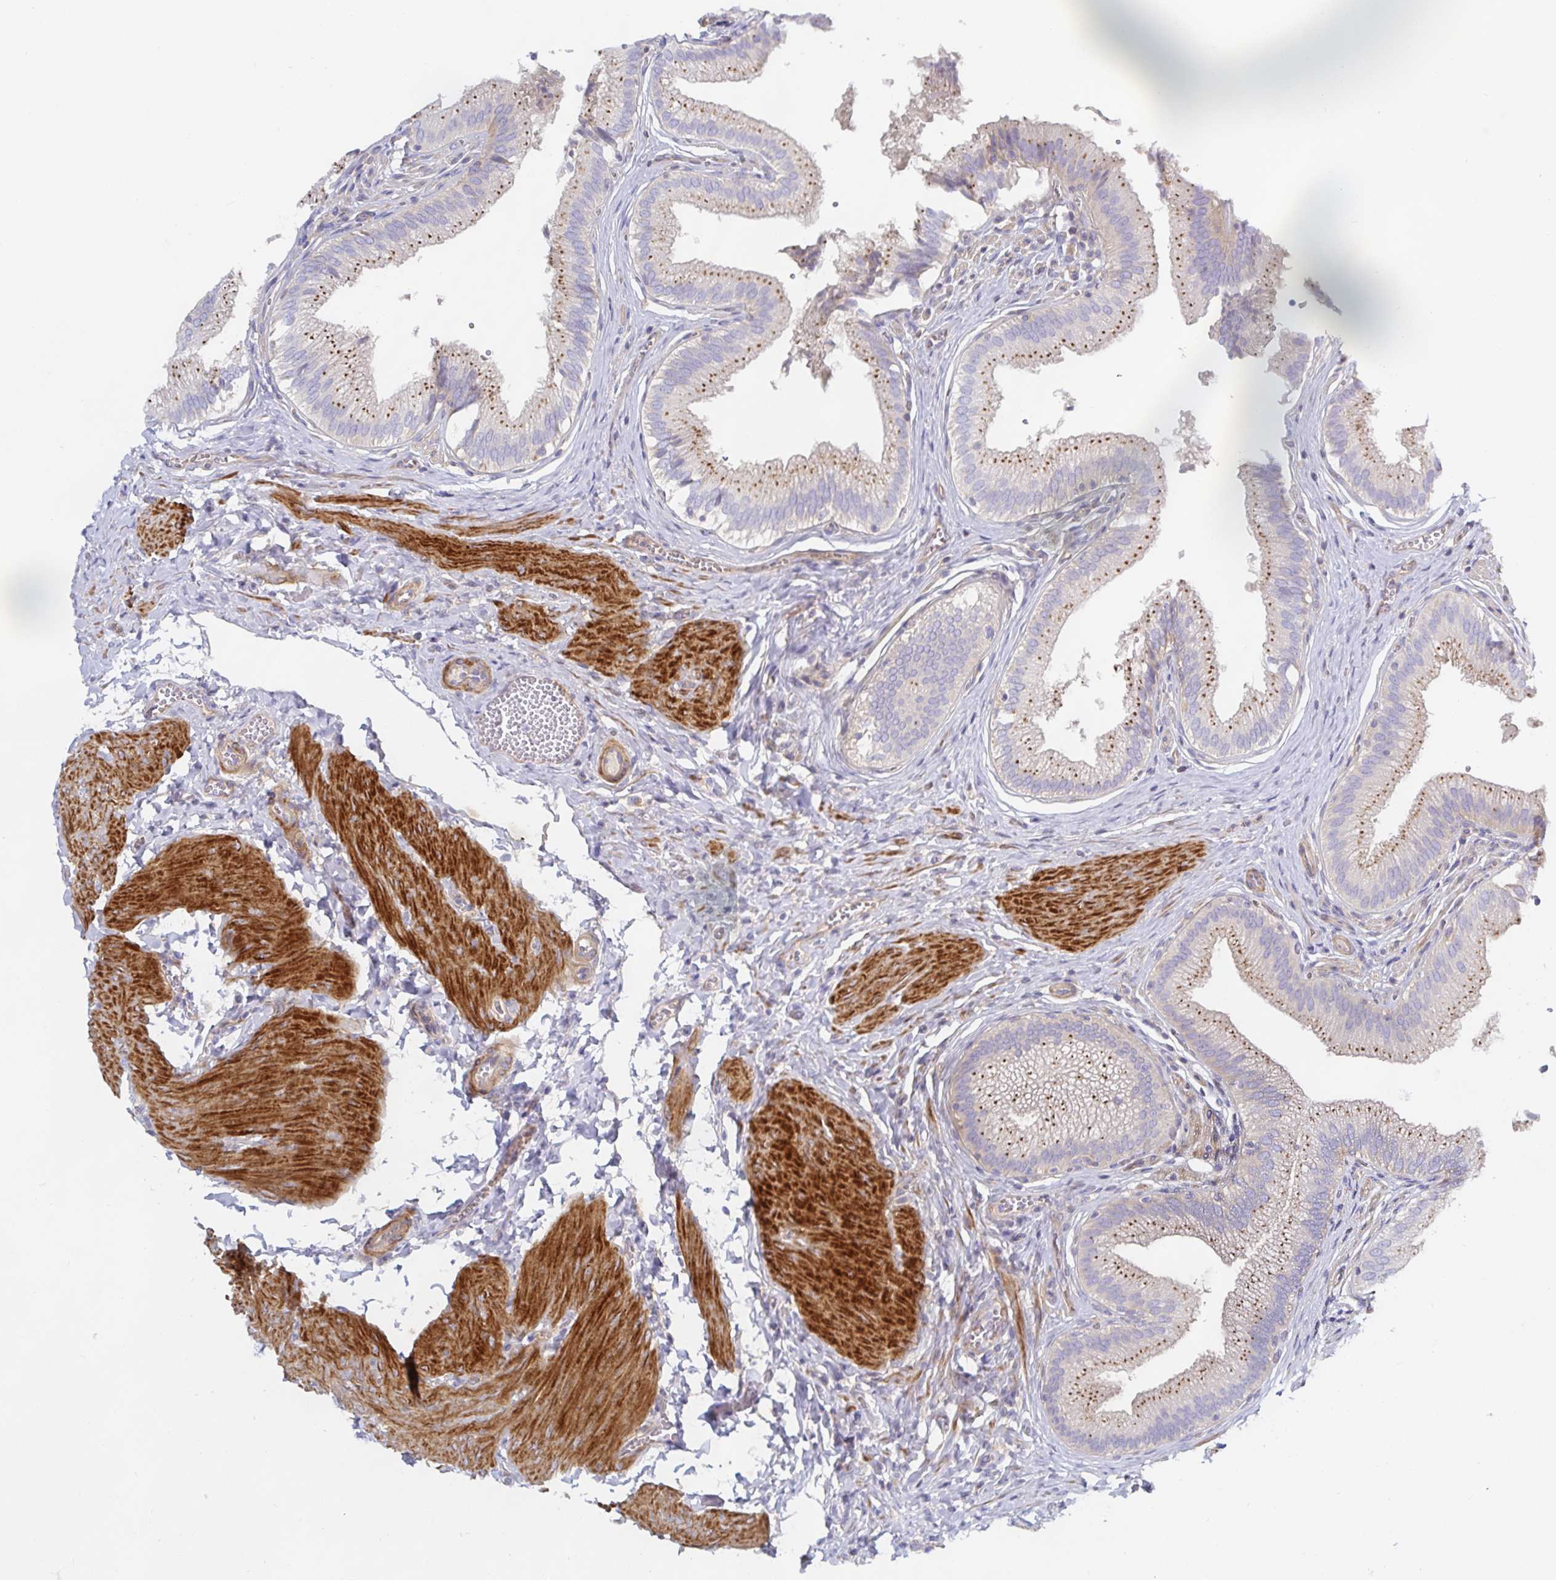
{"staining": {"intensity": "moderate", "quantity": "25%-75%", "location": "cytoplasmic/membranous"}, "tissue": "gallbladder", "cell_type": "Glandular cells", "image_type": "normal", "snomed": [{"axis": "morphology", "description": "Normal tissue, NOS"}, {"axis": "topography", "description": "Gallbladder"}, {"axis": "topography", "description": "Peripheral nerve tissue"}], "caption": "IHC histopathology image of normal gallbladder: human gallbladder stained using IHC reveals medium levels of moderate protein expression localized specifically in the cytoplasmic/membranous of glandular cells, appearing as a cytoplasmic/membranous brown color.", "gene": "METTL22", "patient": {"sex": "male", "age": 17}}